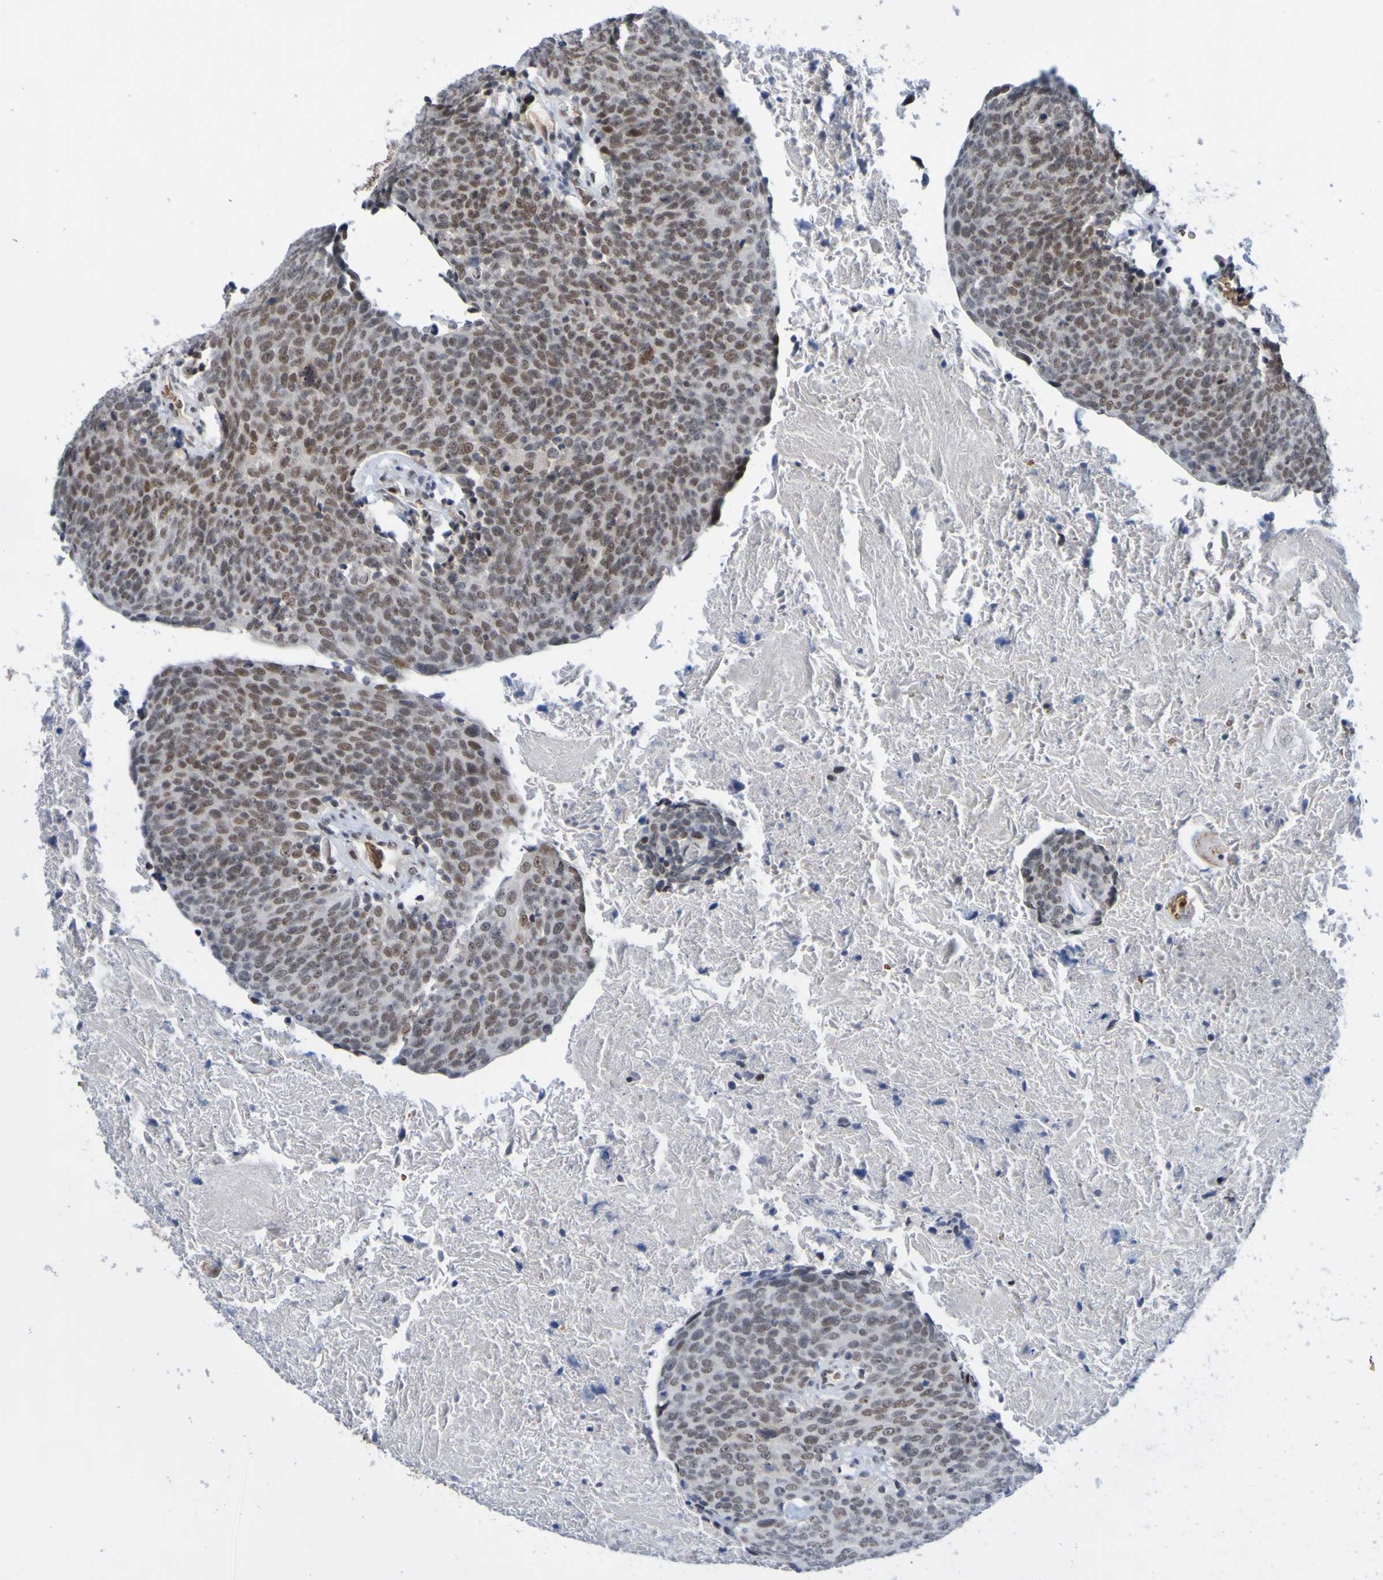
{"staining": {"intensity": "moderate", "quantity": "25%-75%", "location": "nuclear"}, "tissue": "head and neck cancer", "cell_type": "Tumor cells", "image_type": "cancer", "snomed": [{"axis": "morphology", "description": "Squamous cell carcinoma, NOS"}, {"axis": "morphology", "description": "Squamous cell carcinoma, metastatic, NOS"}, {"axis": "topography", "description": "Lymph node"}, {"axis": "topography", "description": "Head-Neck"}], "caption": "Immunohistochemical staining of human head and neck cancer shows moderate nuclear protein expression in about 25%-75% of tumor cells. The protein is stained brown, and the nuclei are stained in blue (DAB IHC with brightfield microscopy, high magnification).", "gene": "PCGF1", "patient": {"sex": "male", "age": 62}}